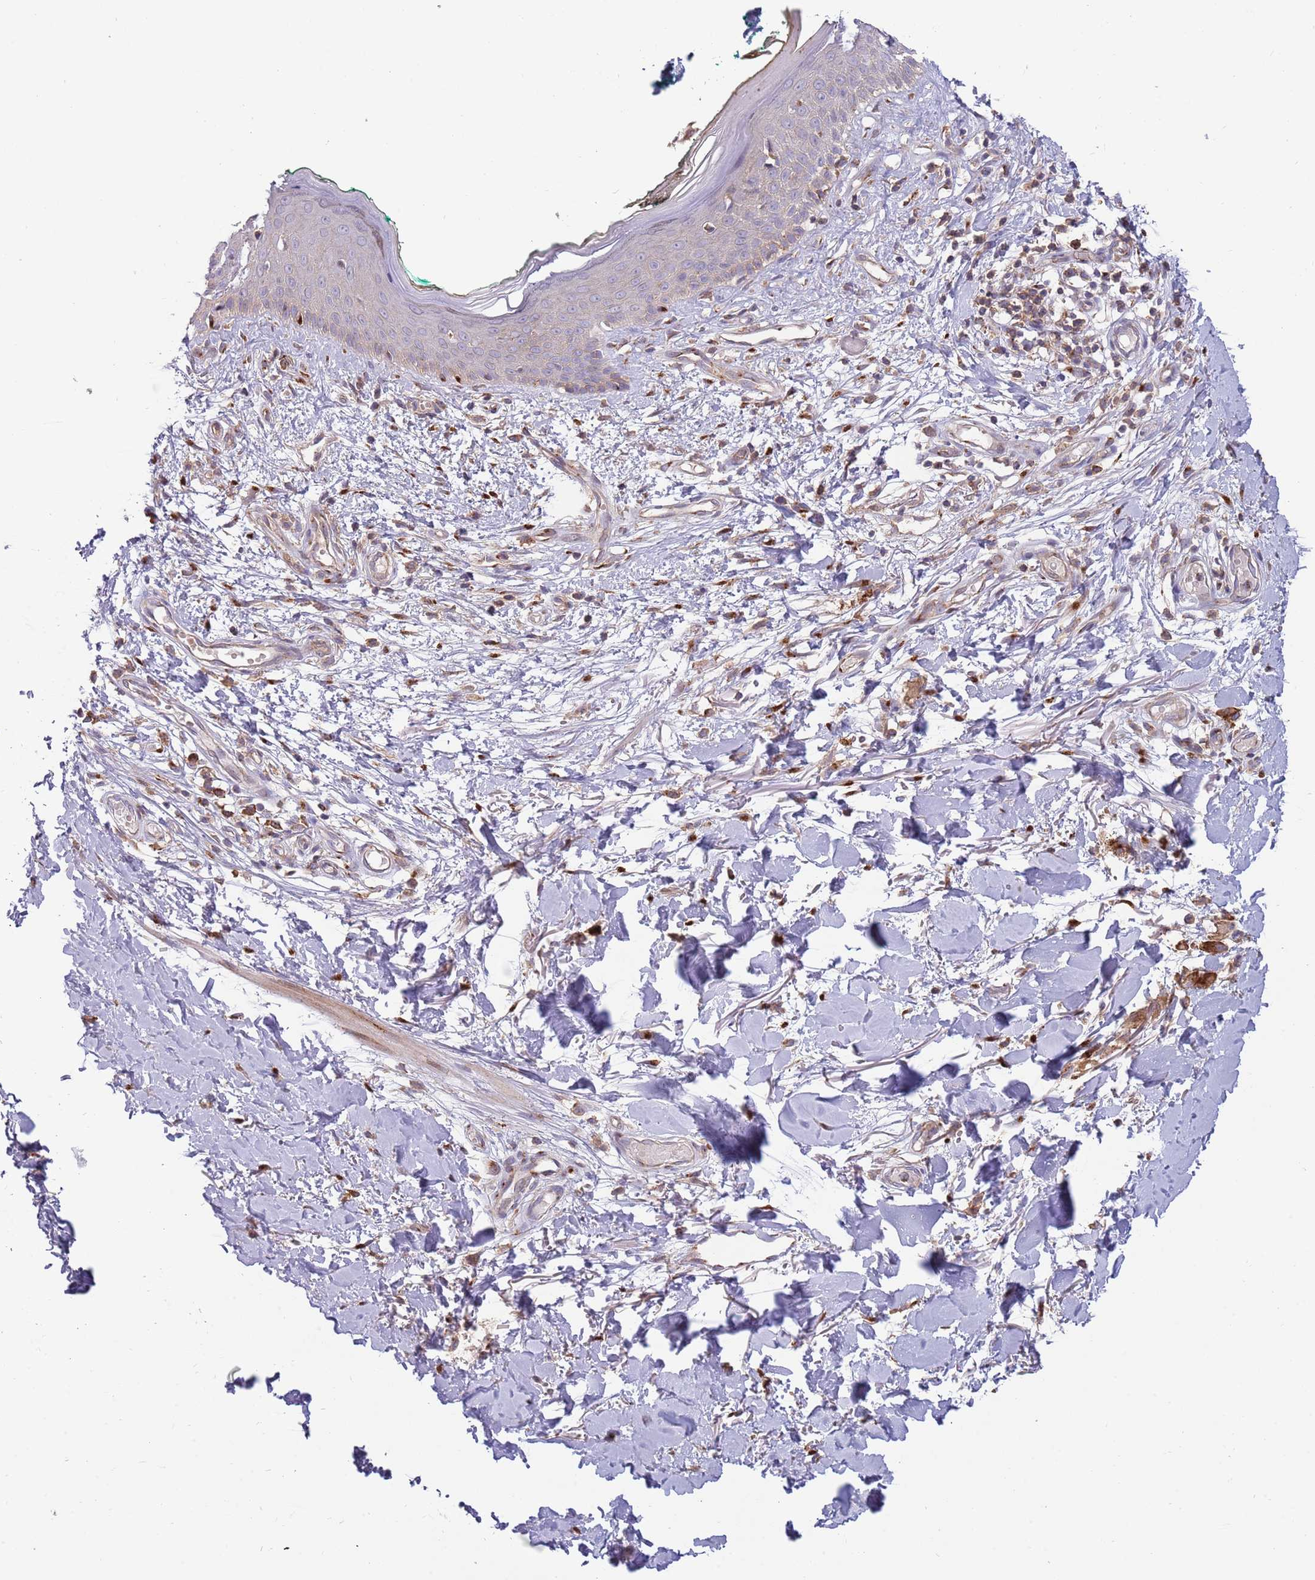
{"staining": {"intensity": "moderate", "quantity": ">75%", "location": "cytoplasmic/membranous"}, "tissue": "skin", "cell_type": "Fibroblasts", "image_type": "normal", "snomed": [{"axis": "morphology", "description": "Normal tissue, NOS"}, {"axis": "morphology", "description": "Malignant melanoma, NOS"}, {"axis": "topography", "description": "Skin"}], "caption": "Skin stained with a brown dye shows moderate cytoplasmic/membranous positive positivity in approximately >75% of fibroblasts.", "gene": "BTBD7", "patient": {"sex": "male", "age": 62}}